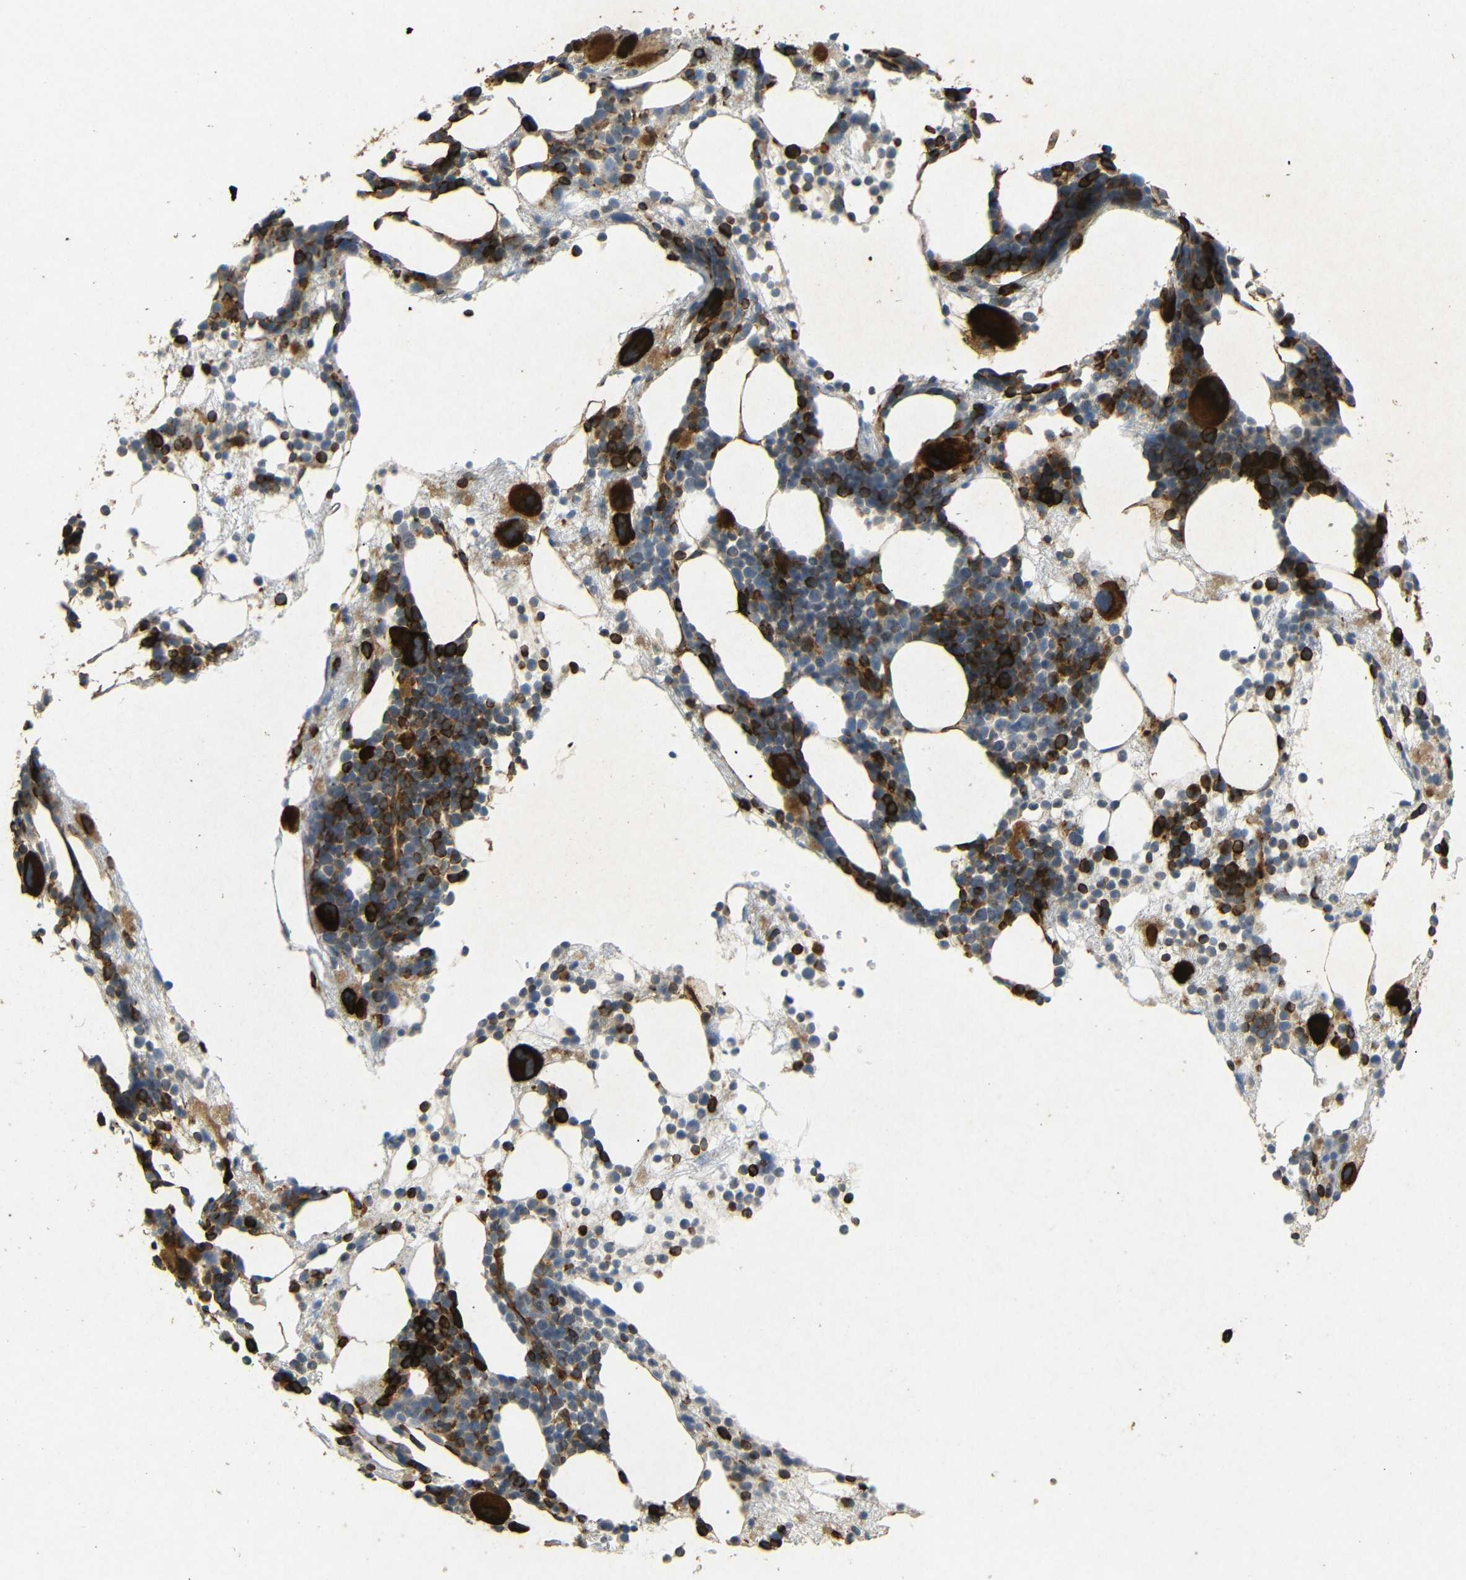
{"staining": {"intensity": "strong", "quantity": "25%-75%", "location": "cytoplasmic/membranous"}, "tissue": "bone marrow", "cell_type": "Hematopoietic cells", "image_type": "normal", "snomed": [{"axis": "morphology", "description": "Normal tissue, NOS"}, {"axis": "morphology", "description": "Inflammation, NOS"}, {"axis": "topography", "description": "Bone marrow"}], "caption": "Immunohistochemical staining of normal human bone marrow reveals 25%-75% levels of strong cytoplasmic/membranous protein staining in about 25%-75% of hematopoietic cells.", "gene": "BTF3", "patient": {"sex": "female", "age": 76}}